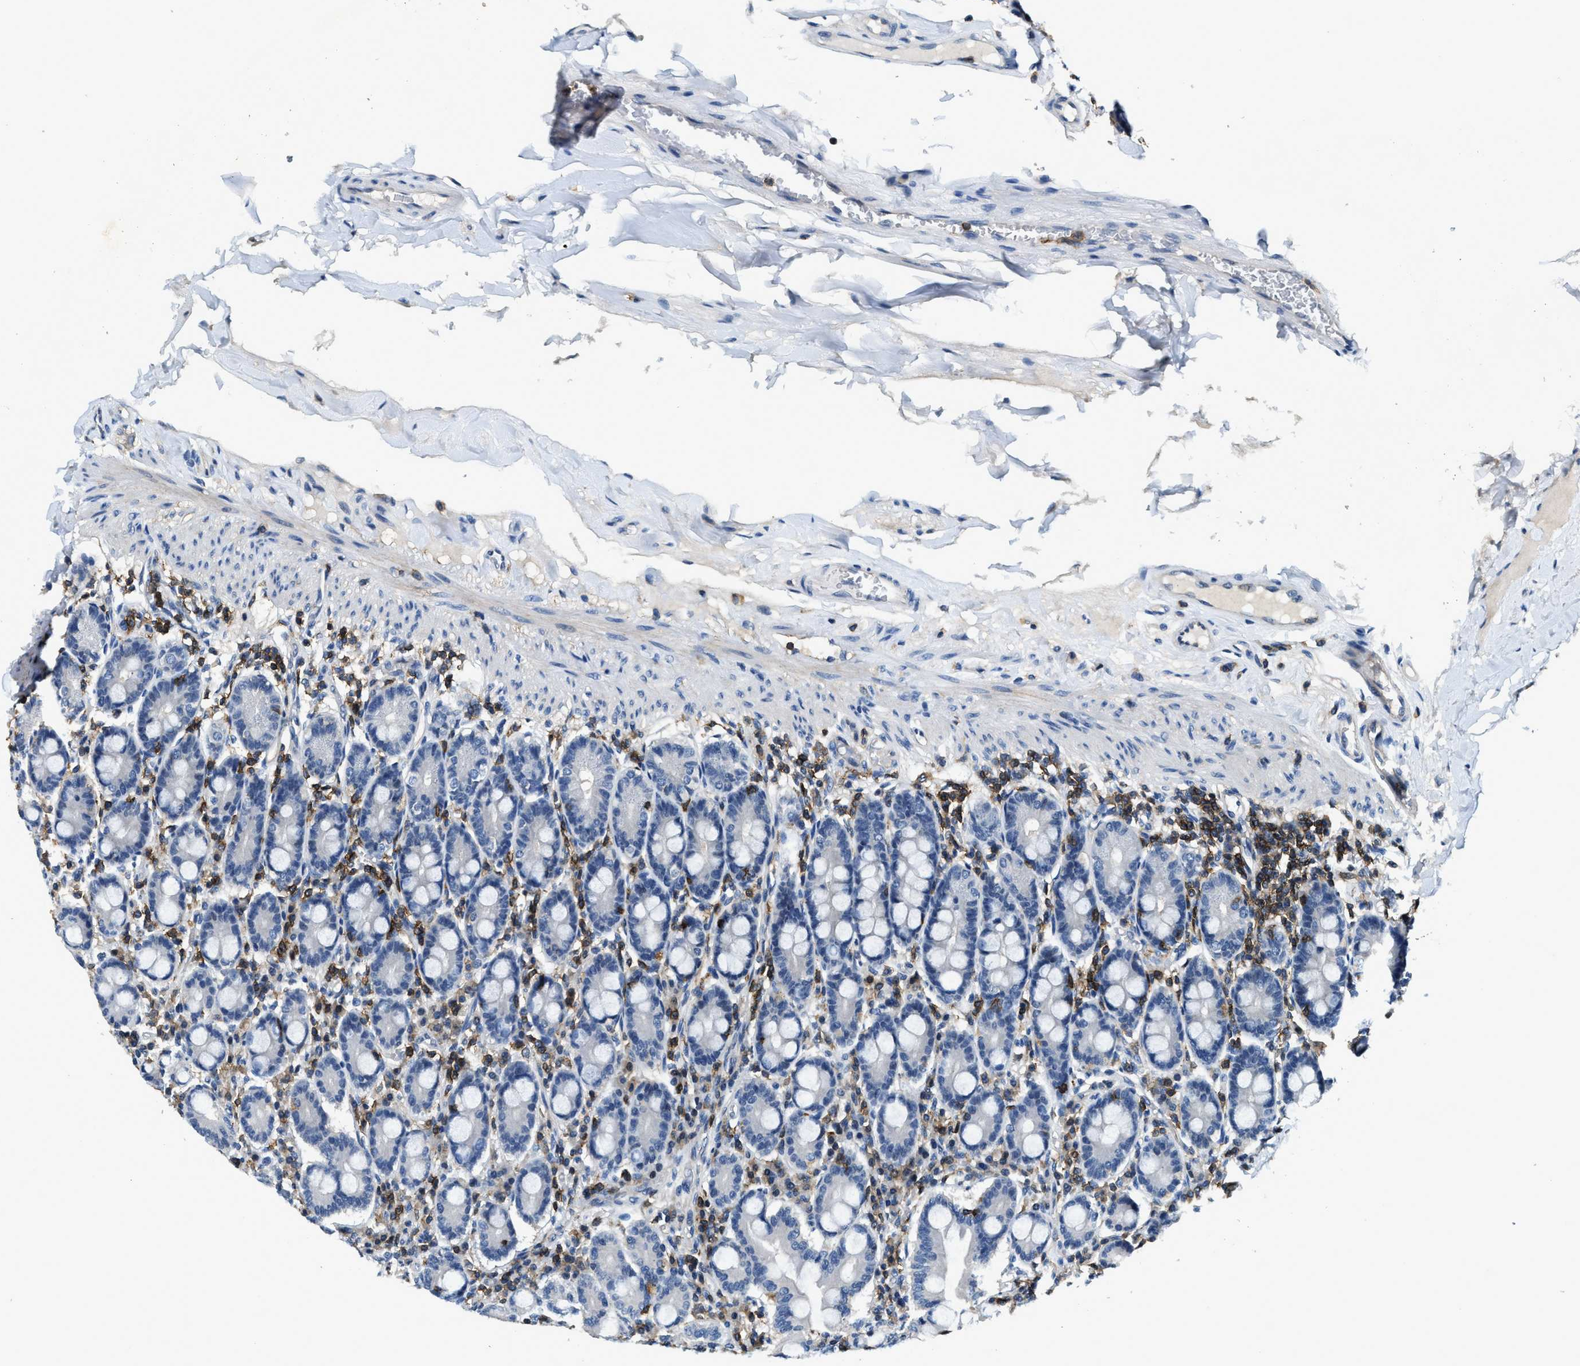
{"staining": {"intensity": "negative", "quantity": "none", "location": "none"}, "tissue": "duodenum", "cell_type": "Glandular cells", "image_type": "normal", "snomed": [{"axis": "morphology", "description": "Normal tissue, NOS"}, {"axis": "topography", "description": "Duodenum"}], "caption": "An immunohistochemistry (IHC) micrograph of benign duodenum is shown. There is no staining in glandular cells of duodenum. (DAB (3,3'-diaminobenzidine) immunohistochemistry, high magnification).", "gene": "MYO1G", "patient": {"sex": "male", "age": 50}}